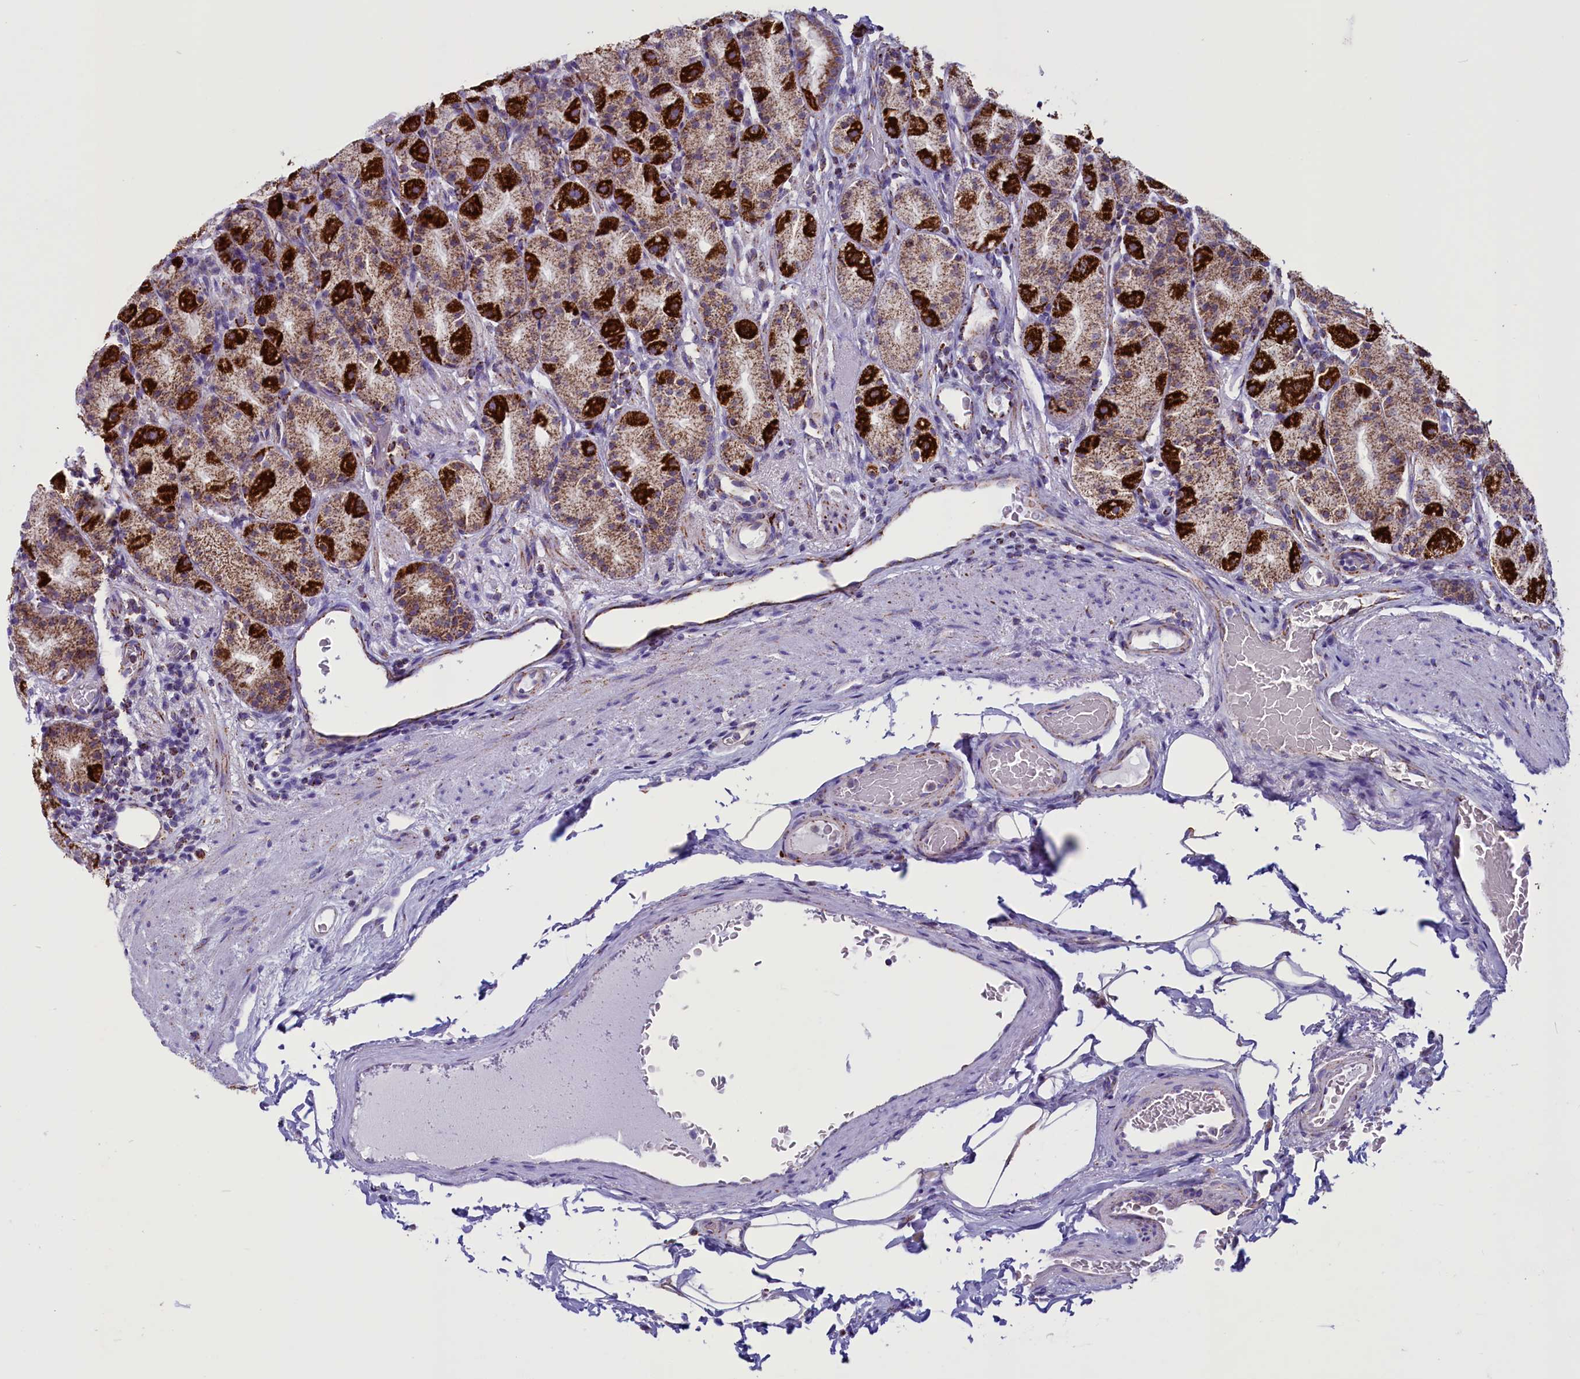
{"staining": {"intensity": "strong", "quantity": "25%-75%", "location": "cytoplasmic/membranous"}, "tissue": "stomach", "cell_type": "Glandular cells", "image_type": "normal", "snomed": [{"axis": "morphology", "description": "Normal tissue, NOS"}, {"axis": "topography", "description": "Stomach, upper"}, {"axis": "topography", "description": "Stomach, lower"}, {"axis": "topography", "description": "Small intestine"}], "caption": "Protein expression analysis of unremarkable human stomach reveals strong cytoplasmic/membranous staining in about 25%-75% of glandular cells.", "gene": "ICA1L", "patient": {"sex": "male", "age": 68}}